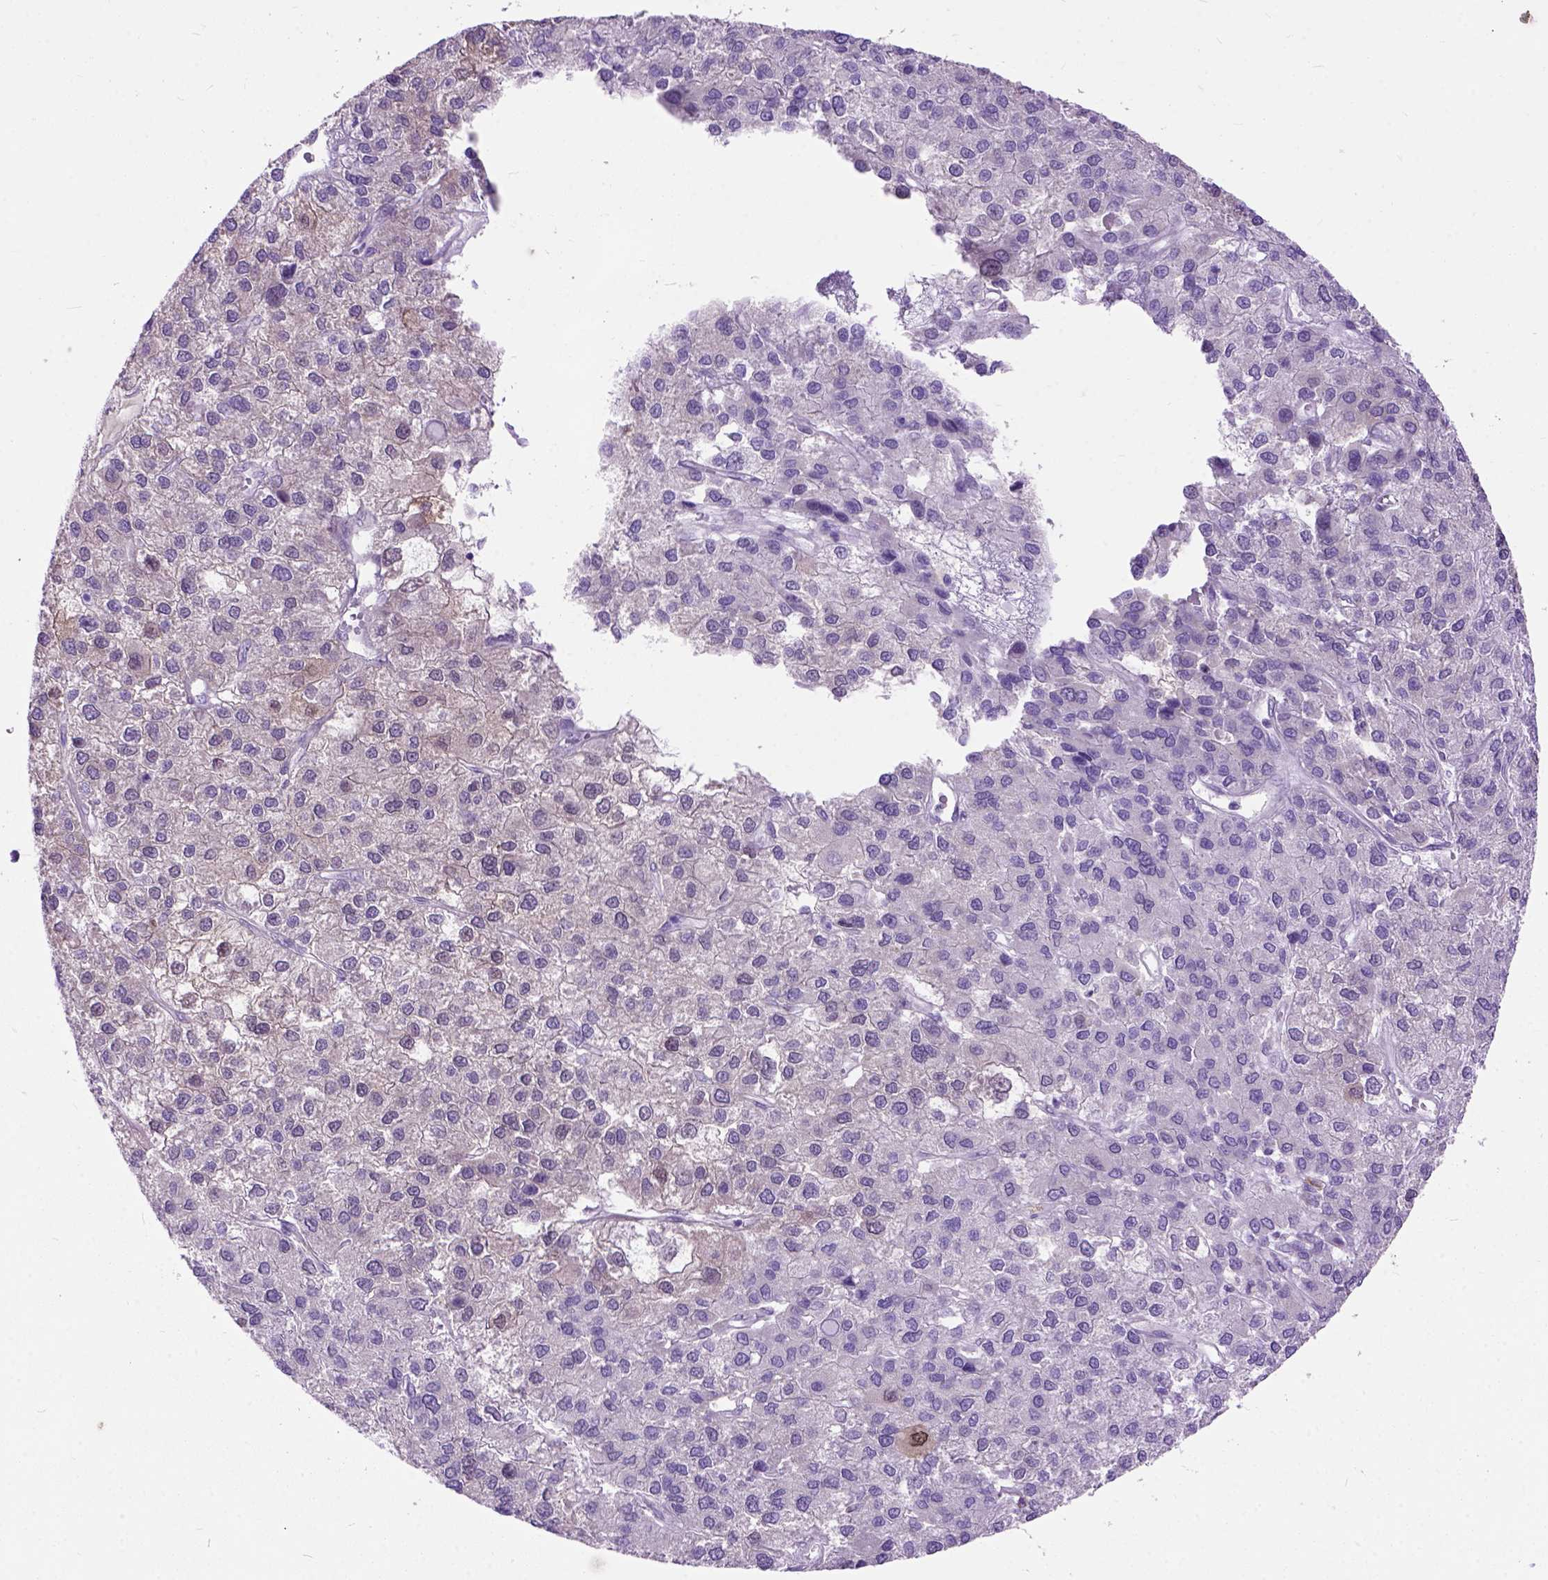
{"staining": {"intensity": "strong", "quantity": "25%-75%", "location": "cytoplasmic/membranous"}, "tissue": "liver cancer", "cell_type": "Tumor cells", "image_type": "cancer", "snomed": [{"axis": "morphology", "description": "Carcinoma, Hepatocellular, NOS"}, {"axis": "topography", "description": "Liver"}], "caption": "Immunohistochemical staining of liver cancer (hepatocellular carcinoma) shows strong cytoplasmic/membranous protein expression in approximately 25%-75% of tumor cells.", "gene": "MAPT", "patient": {"sex": "female", "age": 41}}